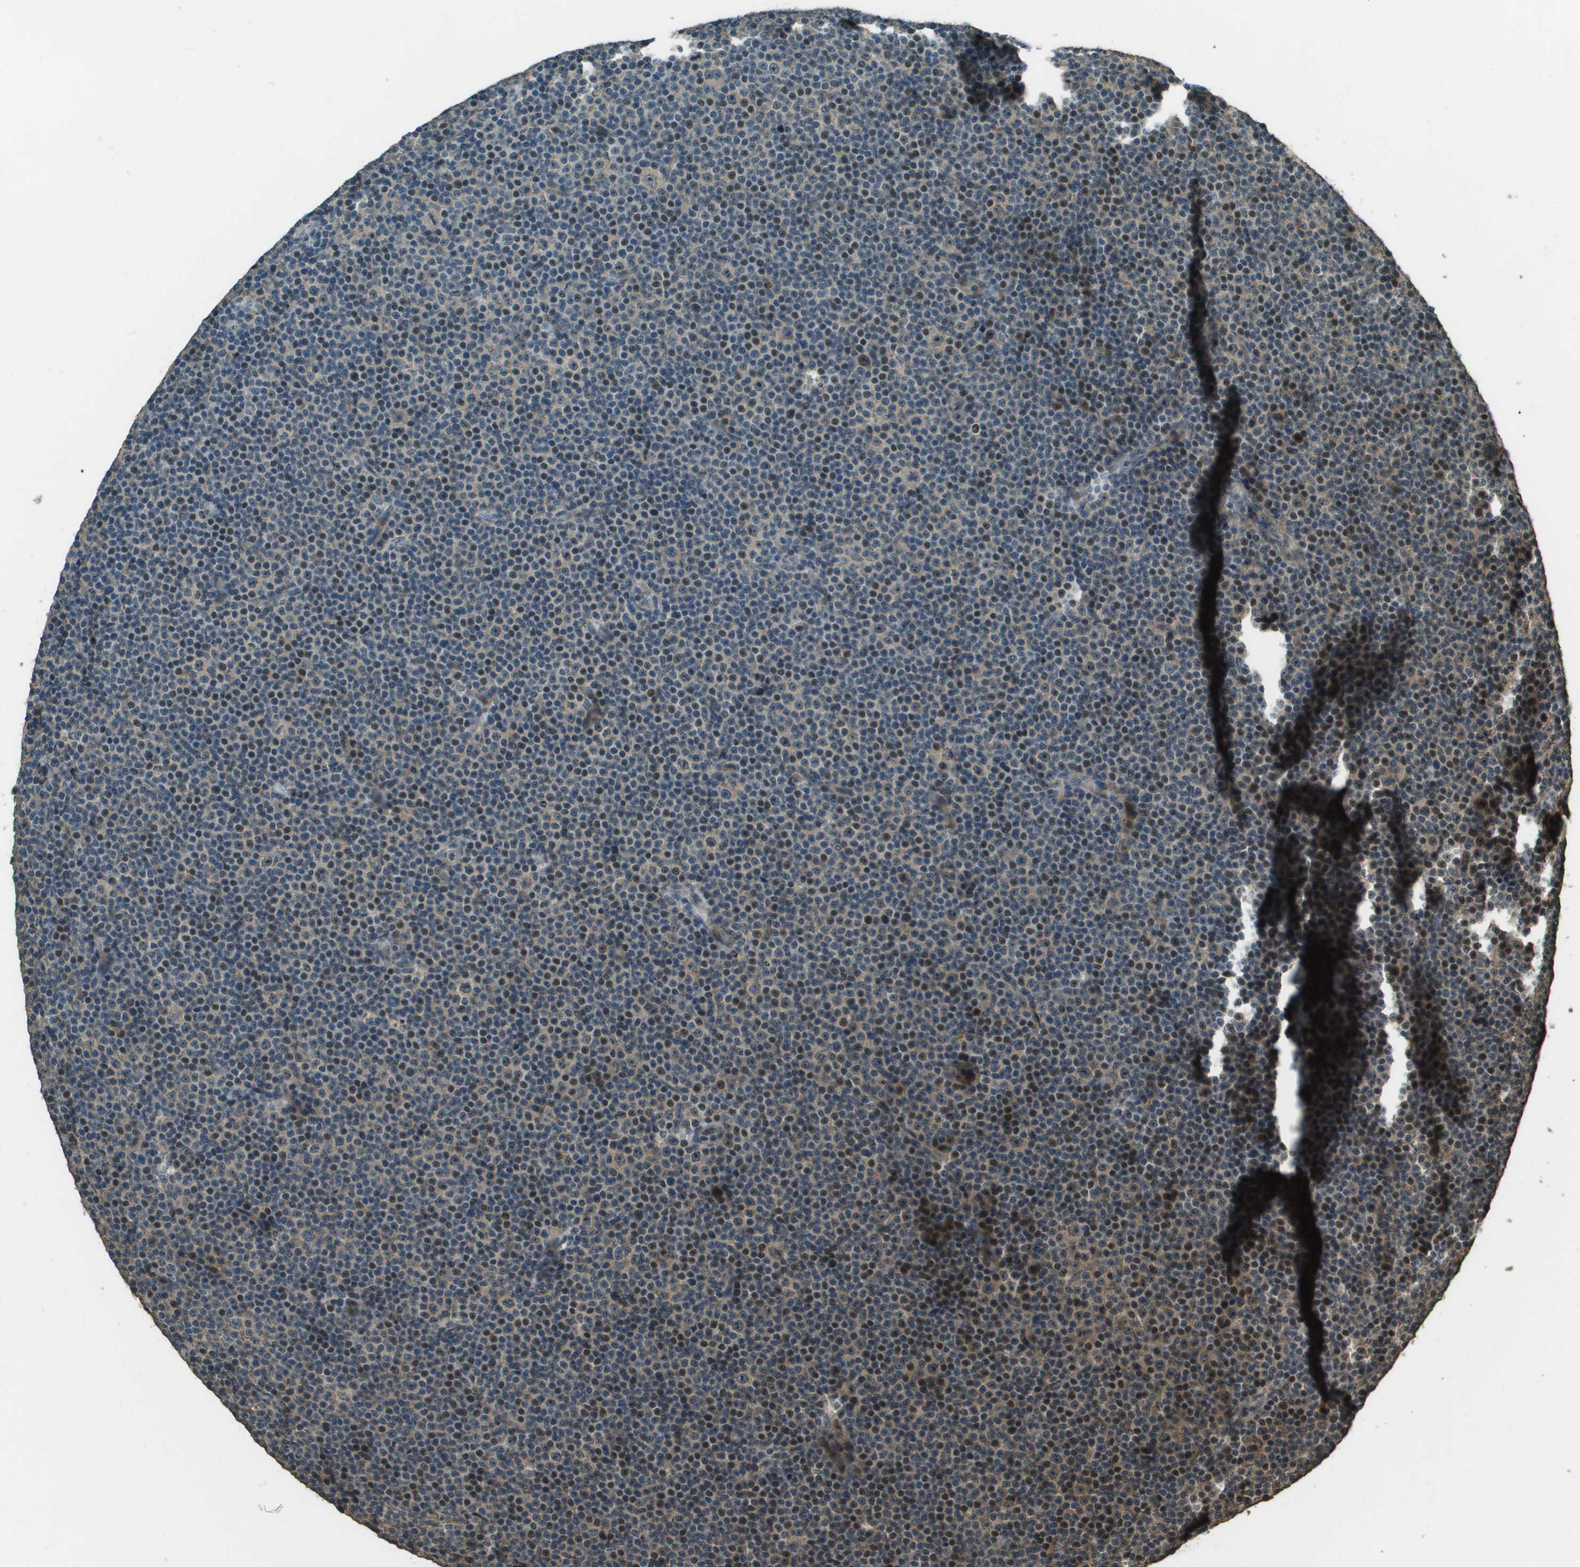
{"staining": {"intensity": "negative", "quantity": "none", "location": "none"}, "tissue": "lymphoma", "cell_type": "Tumor cells", "image_type": "cancer", "snomed": [{"axis": "morphology", "description": "Malignant lymphoma, non-Hodgkin's type, Low grade"}, {"axis": "topography", "description": "Lymph node"}], "caption": "There is no significant expression in tumor cells of malignant lymphoma, non-Hodgkin's type (low-grade).", "gene": "SDC3", "patient": {"sex": "female", "age": 67}}